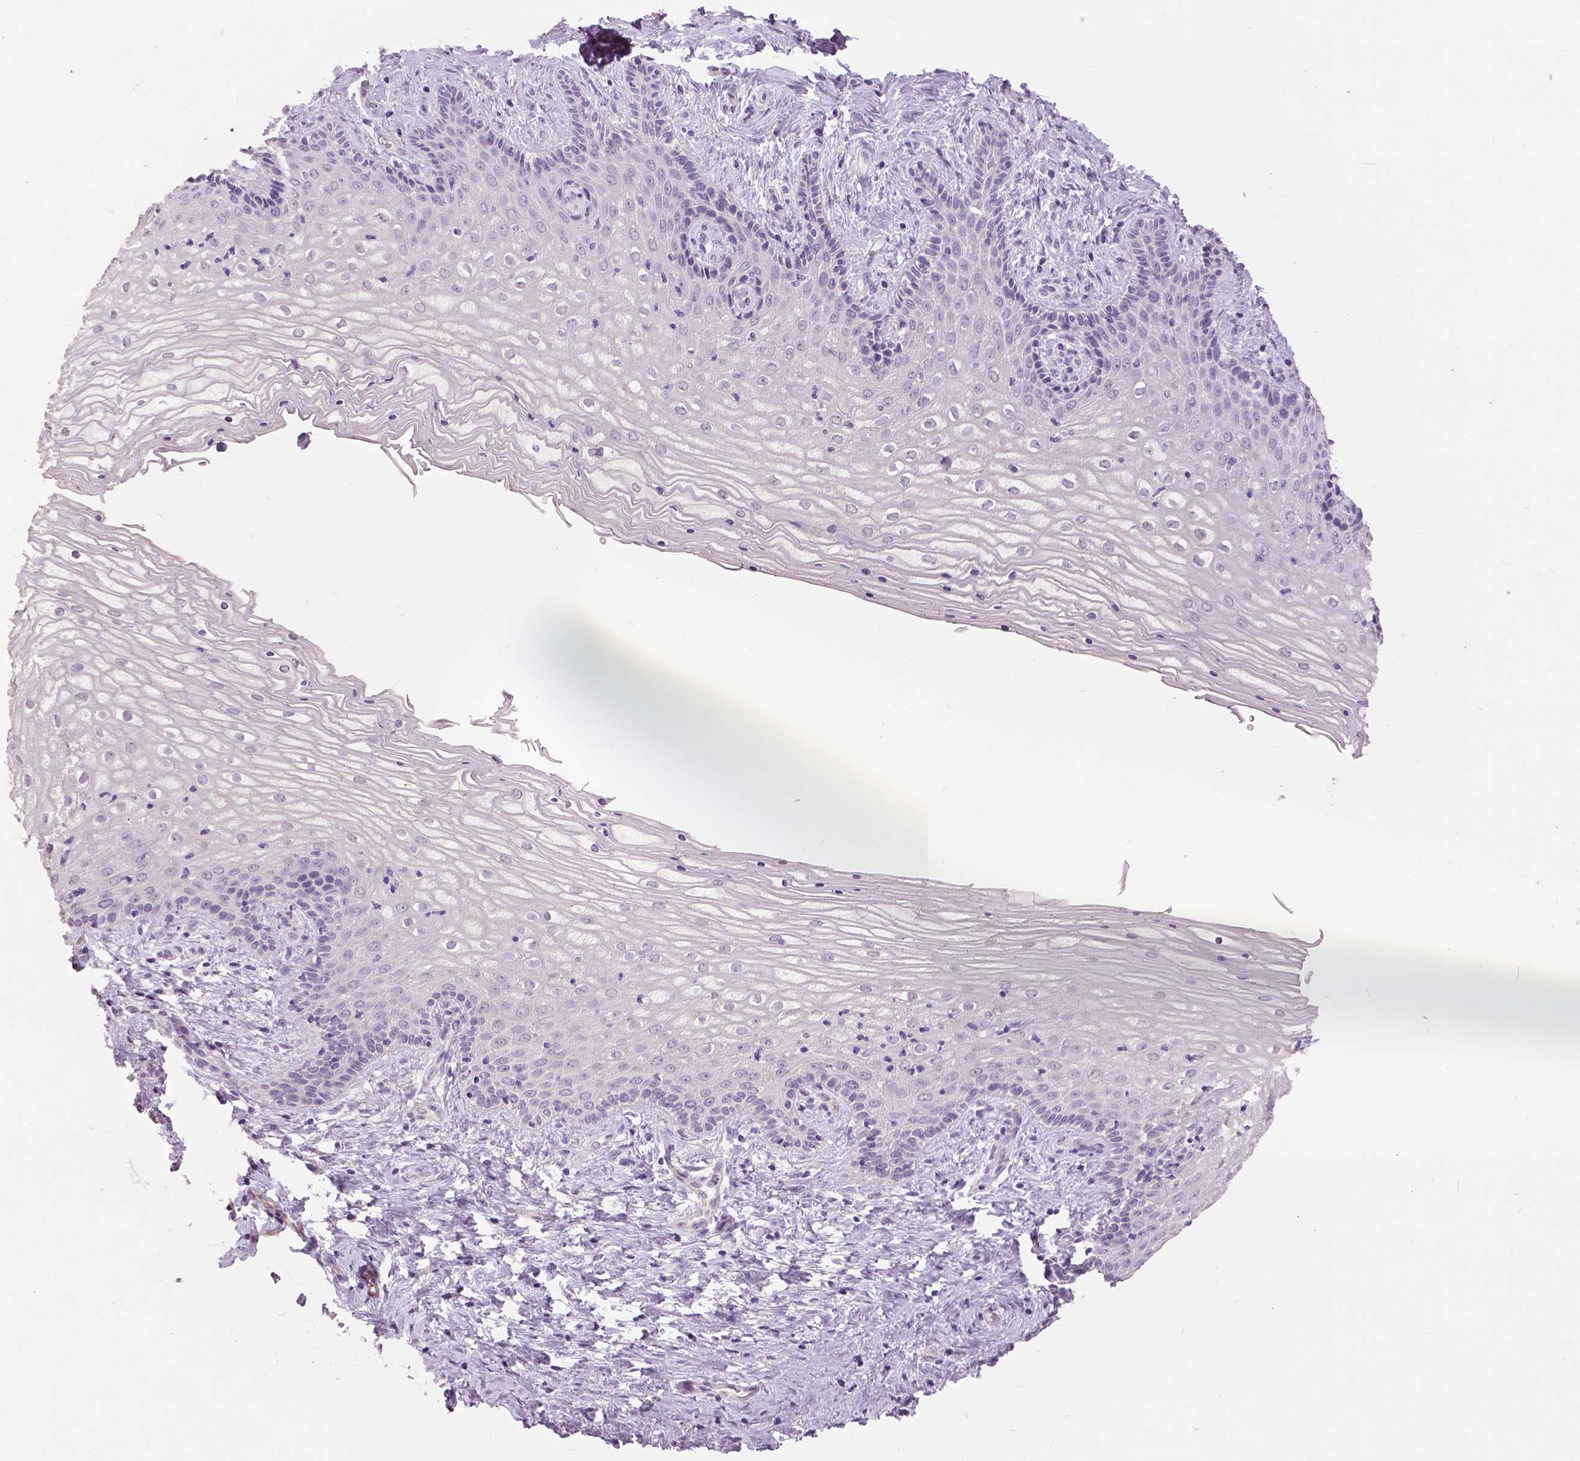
{"staining": {"intensity": "negative", "quantity": "none", "location": "none"}, "tissue": "vagina", "cell_type": "Squamous epithelial cells", "image_type": "normal", "snomed": [{"axis": "morphology", "description": "Normal tissue, NOS"}, {"axis": "topography", "description": "Vagina"}], "caption": "The IHC histopathology image has no significant positivity in squamous epithelial cells of vagina.", "gene": "GRIN2A", "patient": {"sex": "female", "age": 45}}